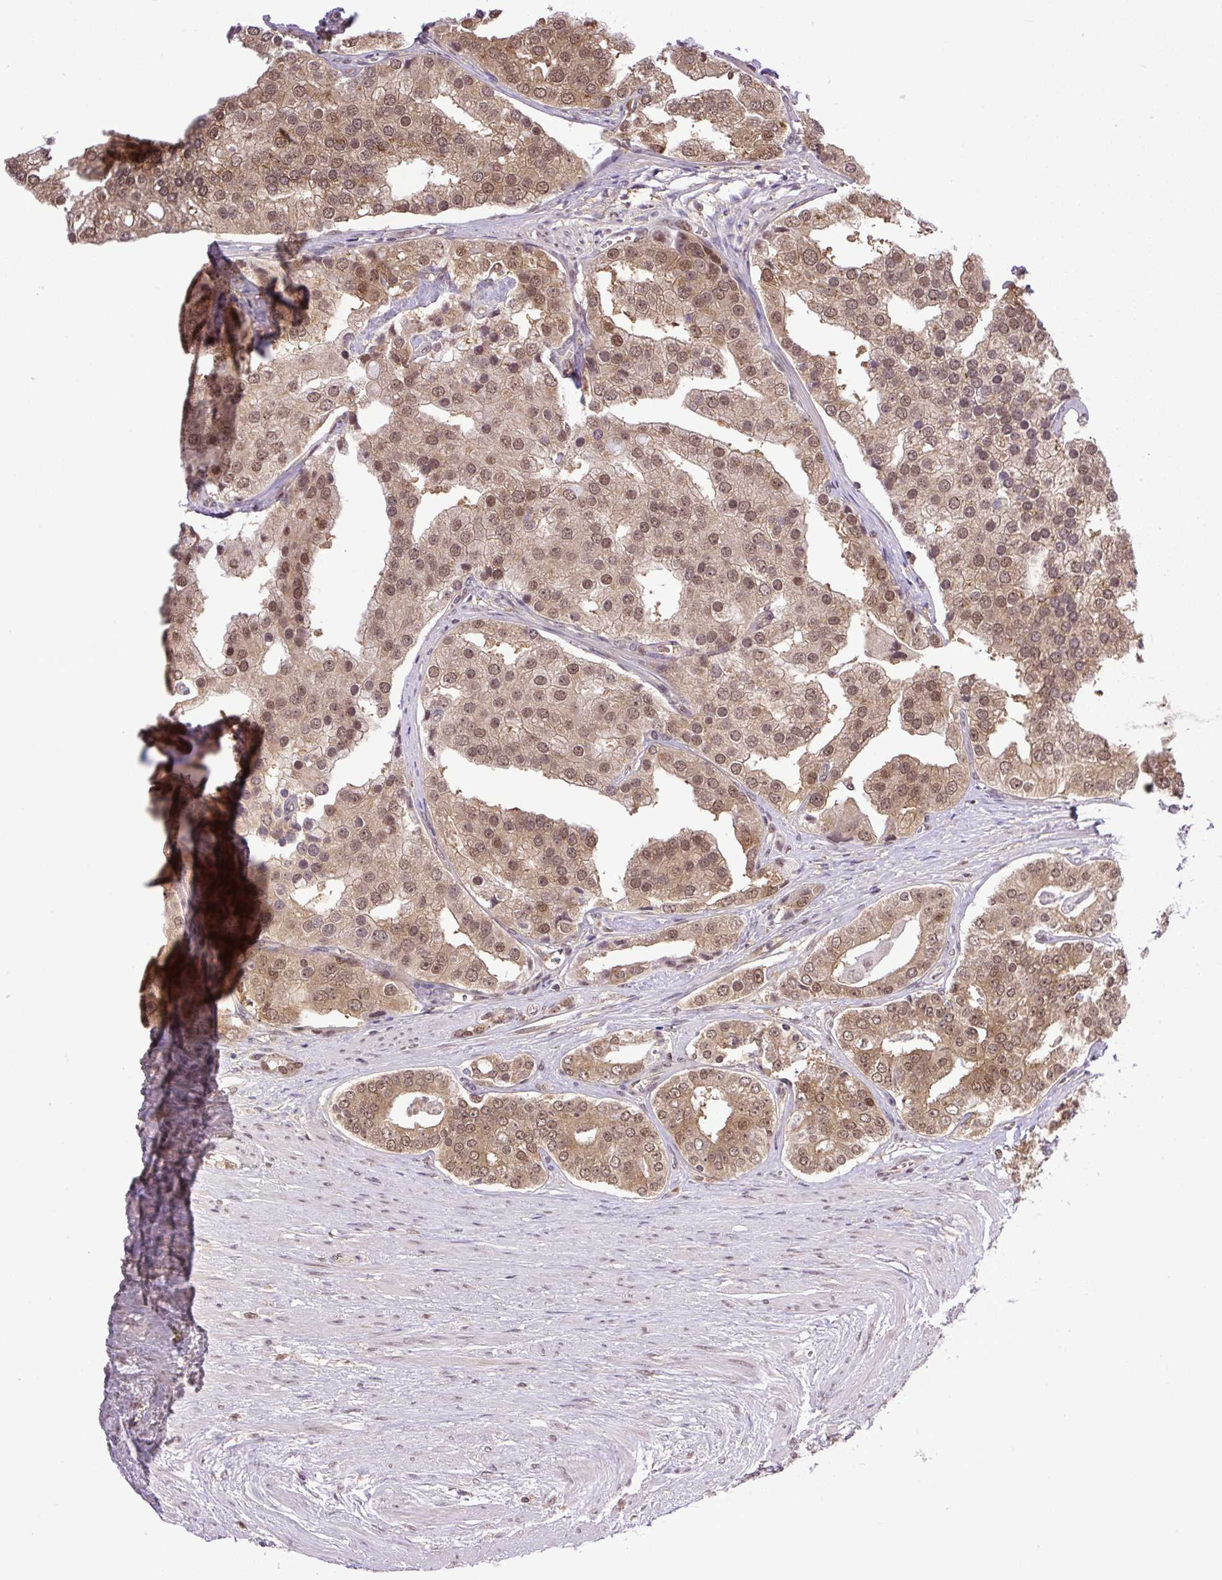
{"staining": {"intensity": "moderate", "quantity": ">75%", "location": "cytoplasmic/membranous,nuclear"}, "tissue": "prostate cancer", "cell_type": "Tumor cells", "image_type": "cancer", "snomed": [{"axis": "morphology", "description": "Adenocarcinoma, High grade"}, {"axis": "topography", "description": "Prostate"}], "caption": "Approximately >75% of tumor cells in human high-grade adenocarcinoma (prostate) exhibit moderate cytoplasmic/membranous and nuclear protein staining as visualized by brown immunohistochemical staining.", "gene": "SGTA", "patient": {"sex": "male", "age": 71}}